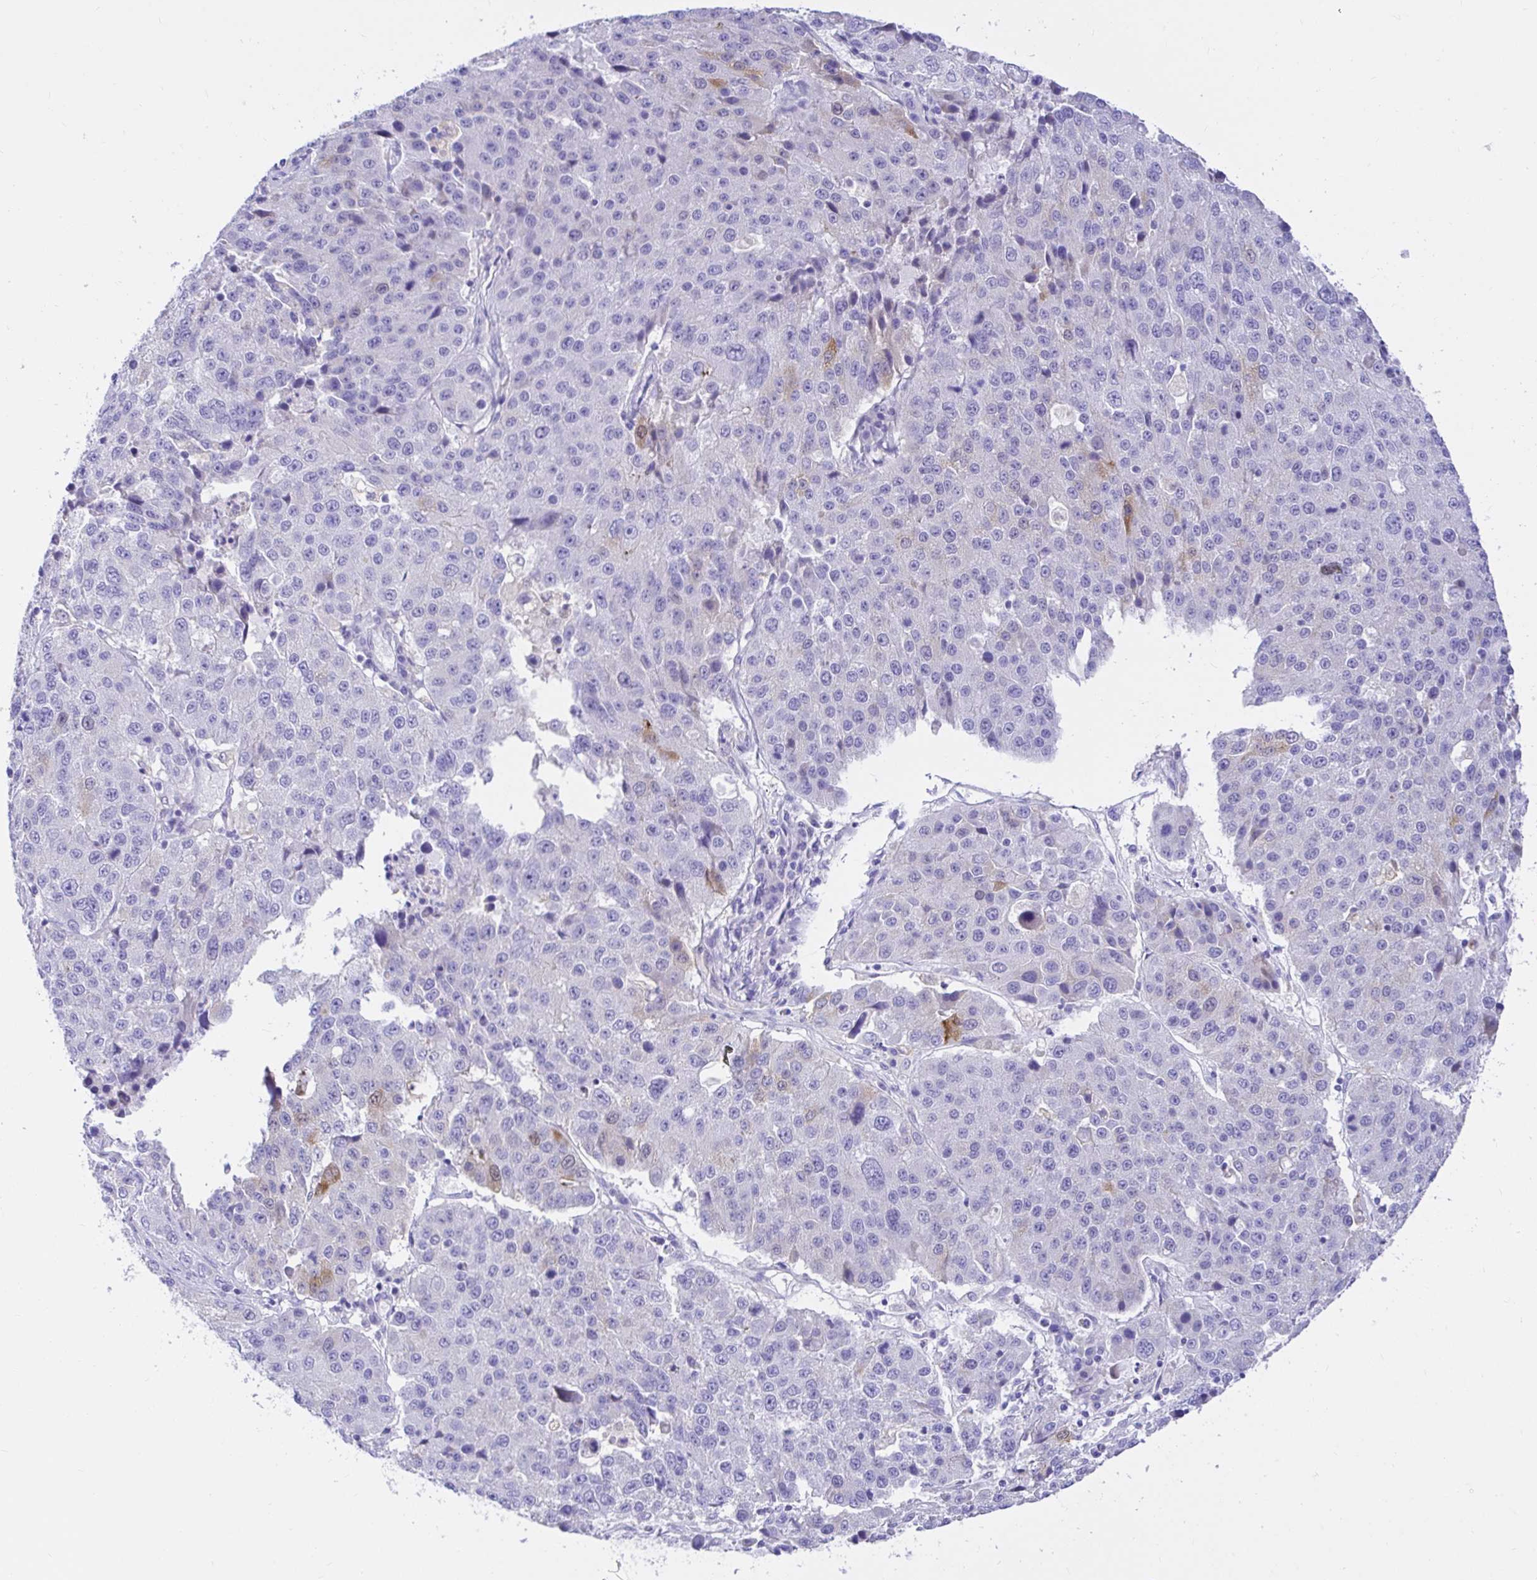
{"staining": {"intensity": "negative", "quantity": "none", "location": "none"}, "tissue": "stomach cancer", "cell_type": "Tumor cells", "image_type": "cancer", "snomed": [{"axis": "morphology", "description": "Adenocarcinoma, NOS"}, {"axis": "topography", "description": "Stomach"}], "caption": "DAB (3,3'-diaminobenzidine) immunohistochemical staining of human adenocarcinoma (stomach) exhibits no significant staining in tumor cells.", "gene": "BACE2", "patient": {"sex": "male", "age": 71}}